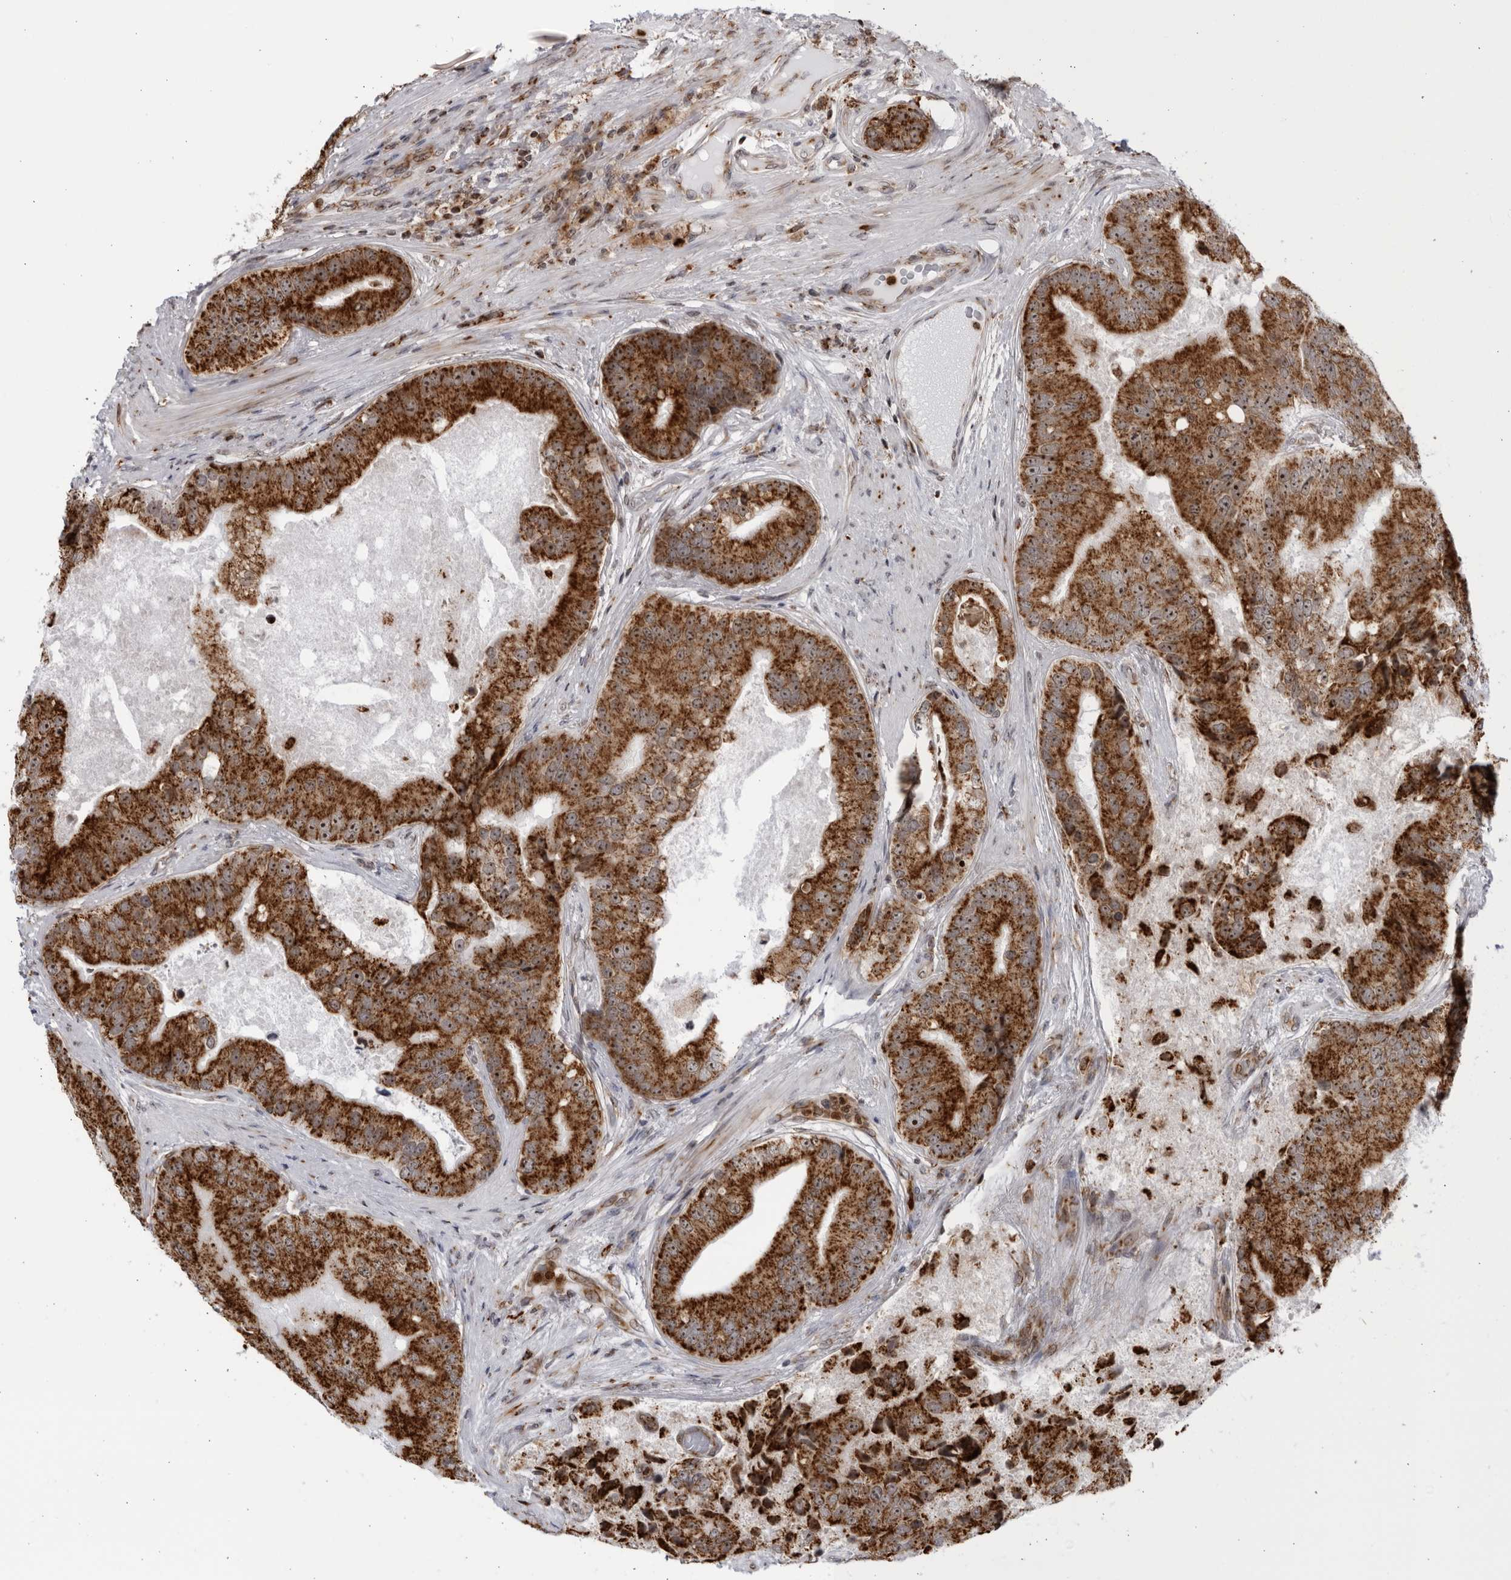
{"staining": {"intensity": "strong", "quantity": ">75%", "location": "cytoplasmic/membranous"}, "tissue": "prostate cancer", "cell_type": "Tumor cells", "image_type": "cancer", "snomed": [{"axis": "morphology", "description": "Adenocarcinoma, High grade"}, {"axis": "topography", "description": "Prostate"}], "caption": "Immunohistochemistry staining of prostate cancer, which exhibits high levels of strong cytoplasmic/membranous staining in about >75% of tumor cells indicating strong cytoplasmic/membranous protein staining. The staining was performed using DAB (brown) for protein detection and nuclei were counterstained in hematoxylin (blue).", "gene": "RBM34", "patient": {"sex": "male", "age": 70}}